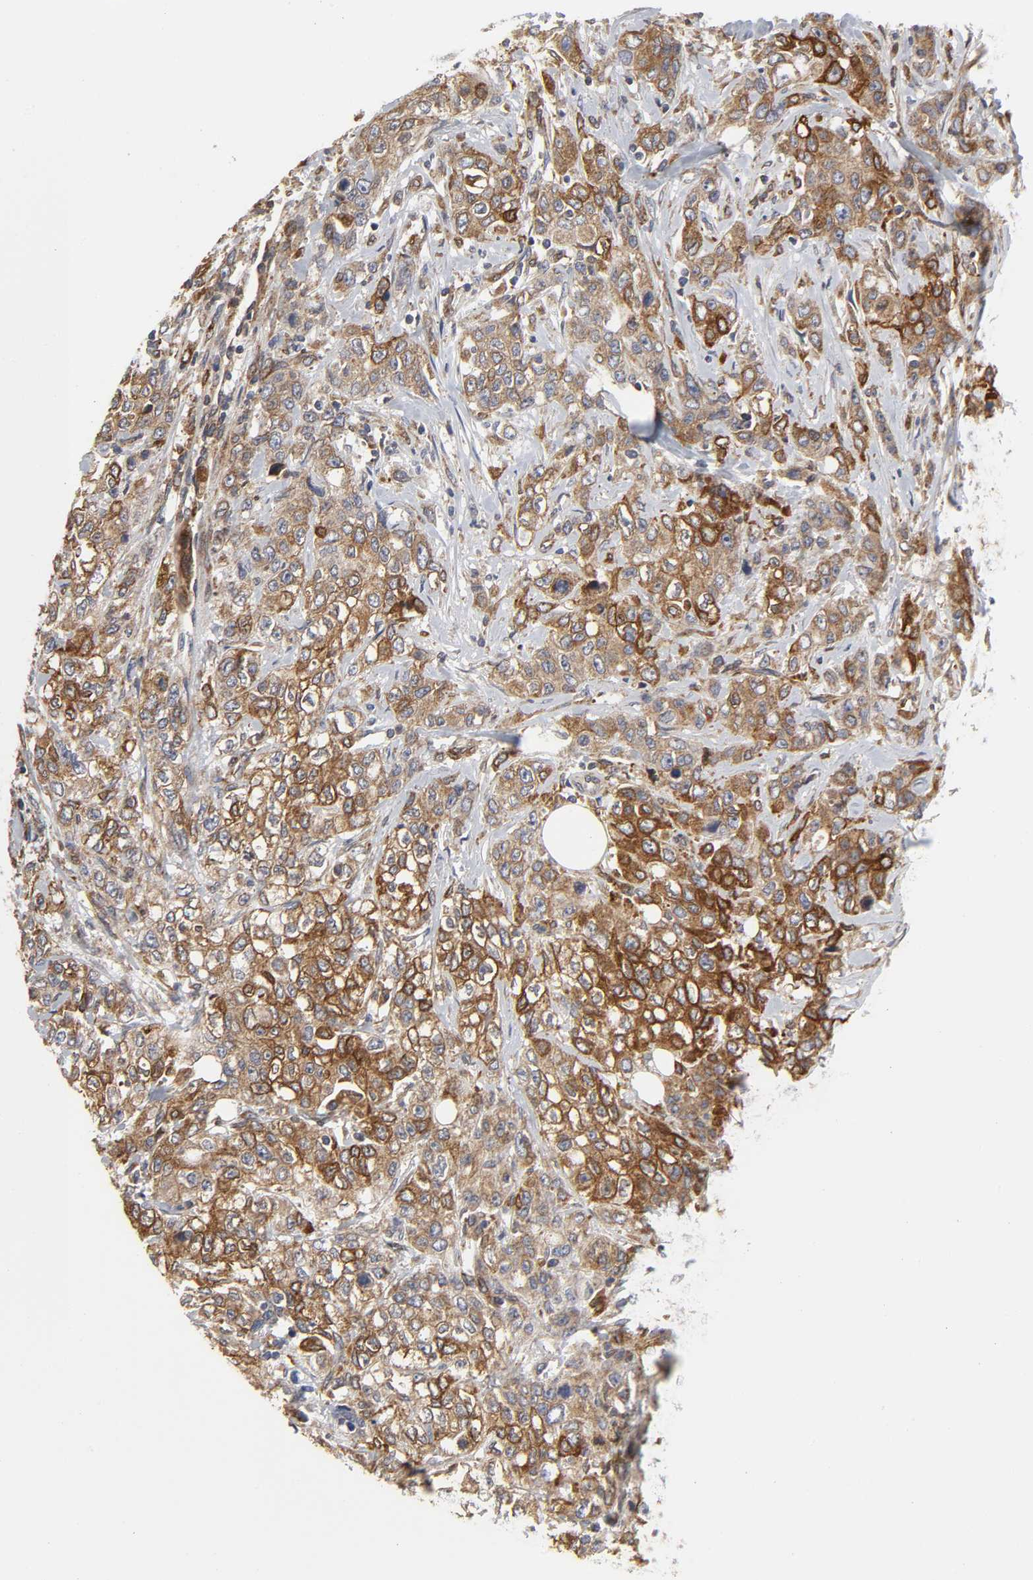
{"staining": {"intensity": "strong", "quantity": ">75%", "location": "cytoplasmic/membranous"}, "tissue": "stomach cancer", "cell_type": "Tumor cells", "image_type": "cancer", "snomed": [{"axis": "morphology", "description": "Adenocarcinoma, NOS"}, {"axis": "topography", "description": "Stomach"}], "caption": "IHC staining of stomach adenocarcinoma, which shows high levels of strong cytoplasmic/membranous staining in about >75% of tumor cells indicating strong cytoplasmic/membranous protein expression. The staining was performed using DAB (brown) for protein detection and nuclei were counterstained in hematoxylin (blue).", "gene": "POR", "patient": {"sex": "male", "age": 48}}